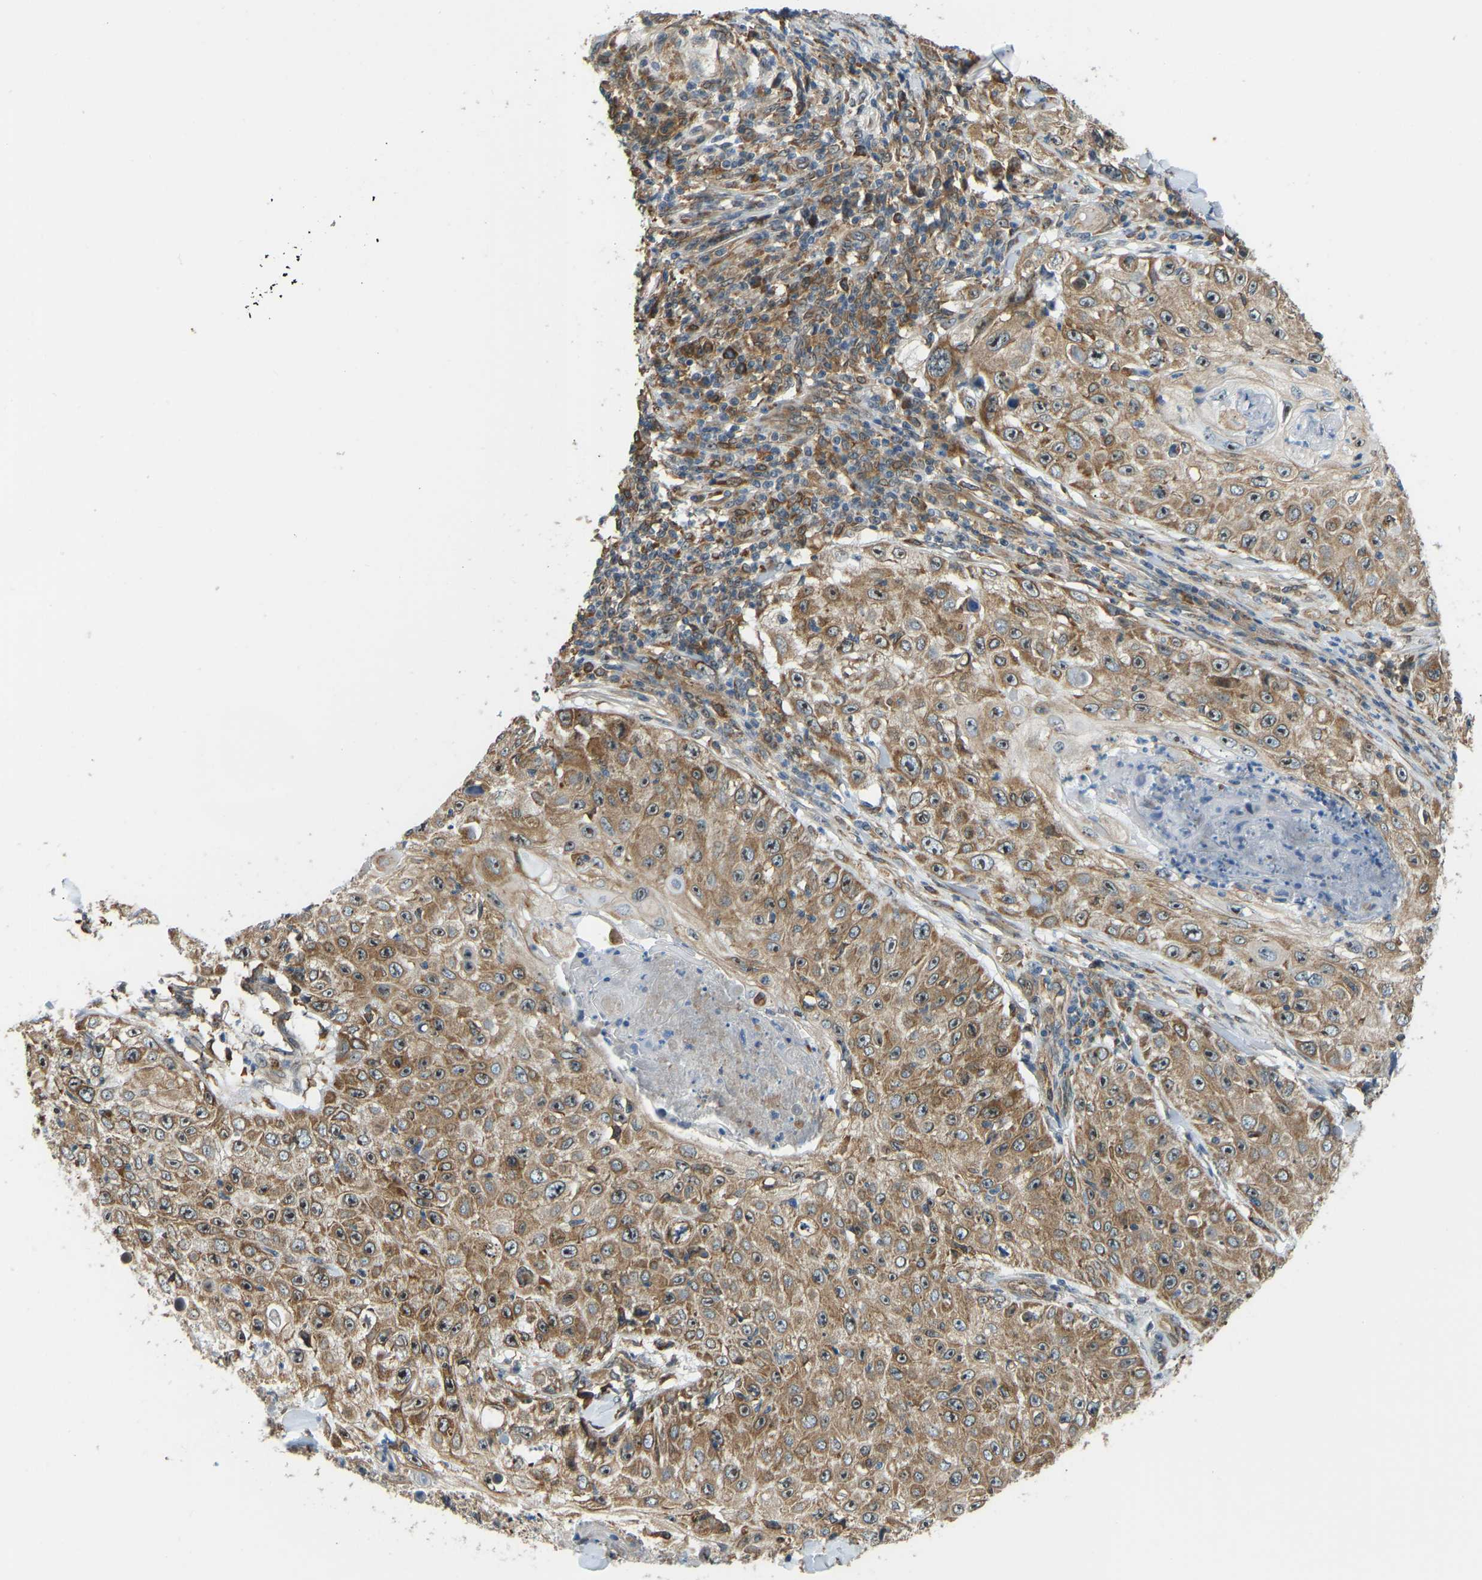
{"staining": {"intensity": "moderate", "quantity": ">75%", "location": "cytoplasmic/membranous,nuclear"}, "tissue": "skin cancer", "cell_type": "Tumor cells", "image_type": "cancer", "snomed": [{"axis": "morphology", "description": "Squamous cell carcinoma, NOS"}, {"axis": "topography", "description": "Skin"}], "caption": "Brown immunohistochemical staining in skin cancer demonstrates moderate cytoplasmic/membranous and nuclear staining in approximately >75% of tumor cells.", "gene": "OS9", "patient": {"sex": "male", "age": 86}}